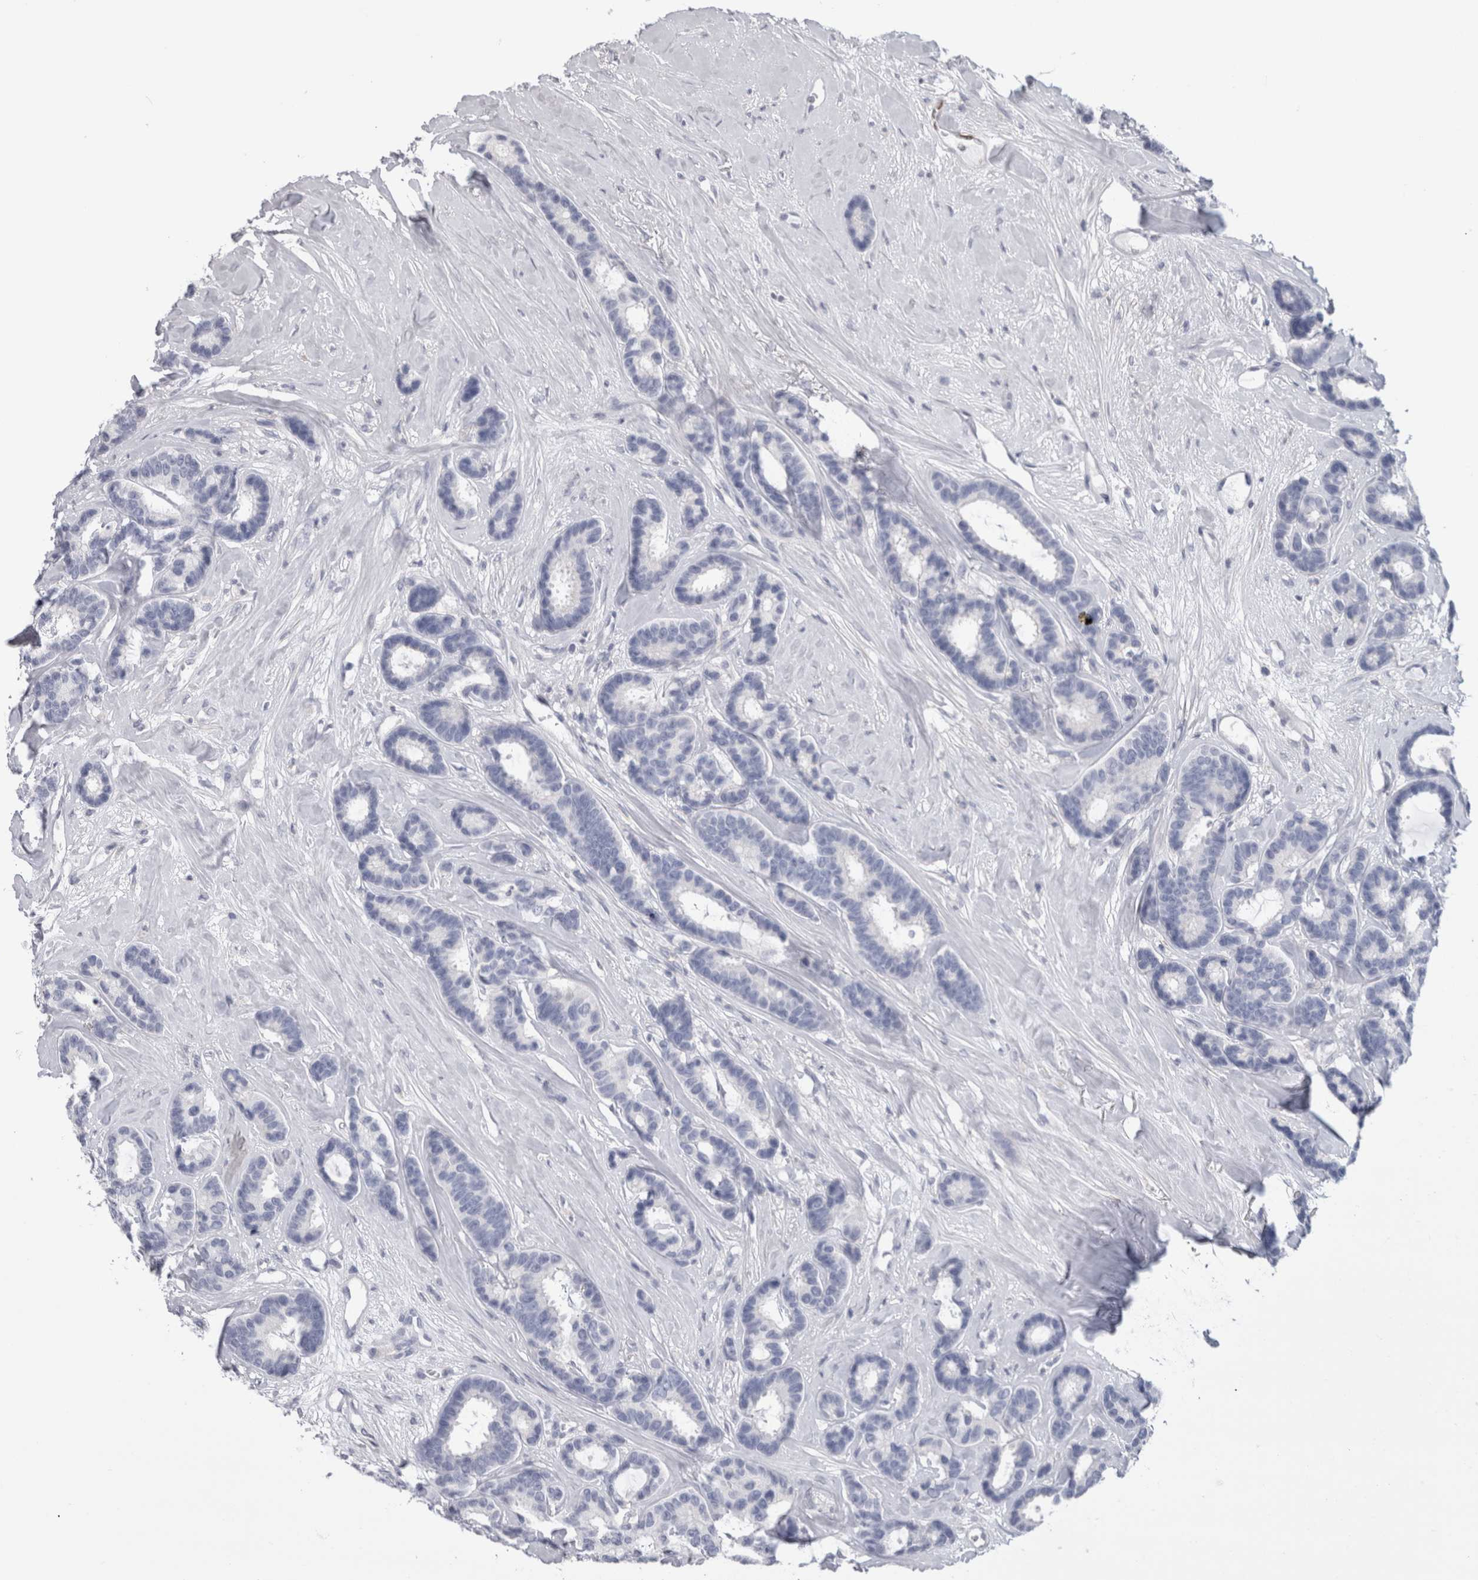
{"staining": {"intensity": "negative", "quantity": "none", "location": "none"}, "tissue": "breast cancer", "cell_type": "Tumor cells", "image_type": "cancer", "snomed": [{"axis": "morphology", "description": "Duct carcinoma"}, {"axis": "topography", "description": "Breast"}], "caption": "Breast intraductal carcinoma stained for a protein using immunohistochemistry (IHC) displays no expression tumor cells.", "gene": "IL33", "patient": {"sex": "female", "age": 87}}